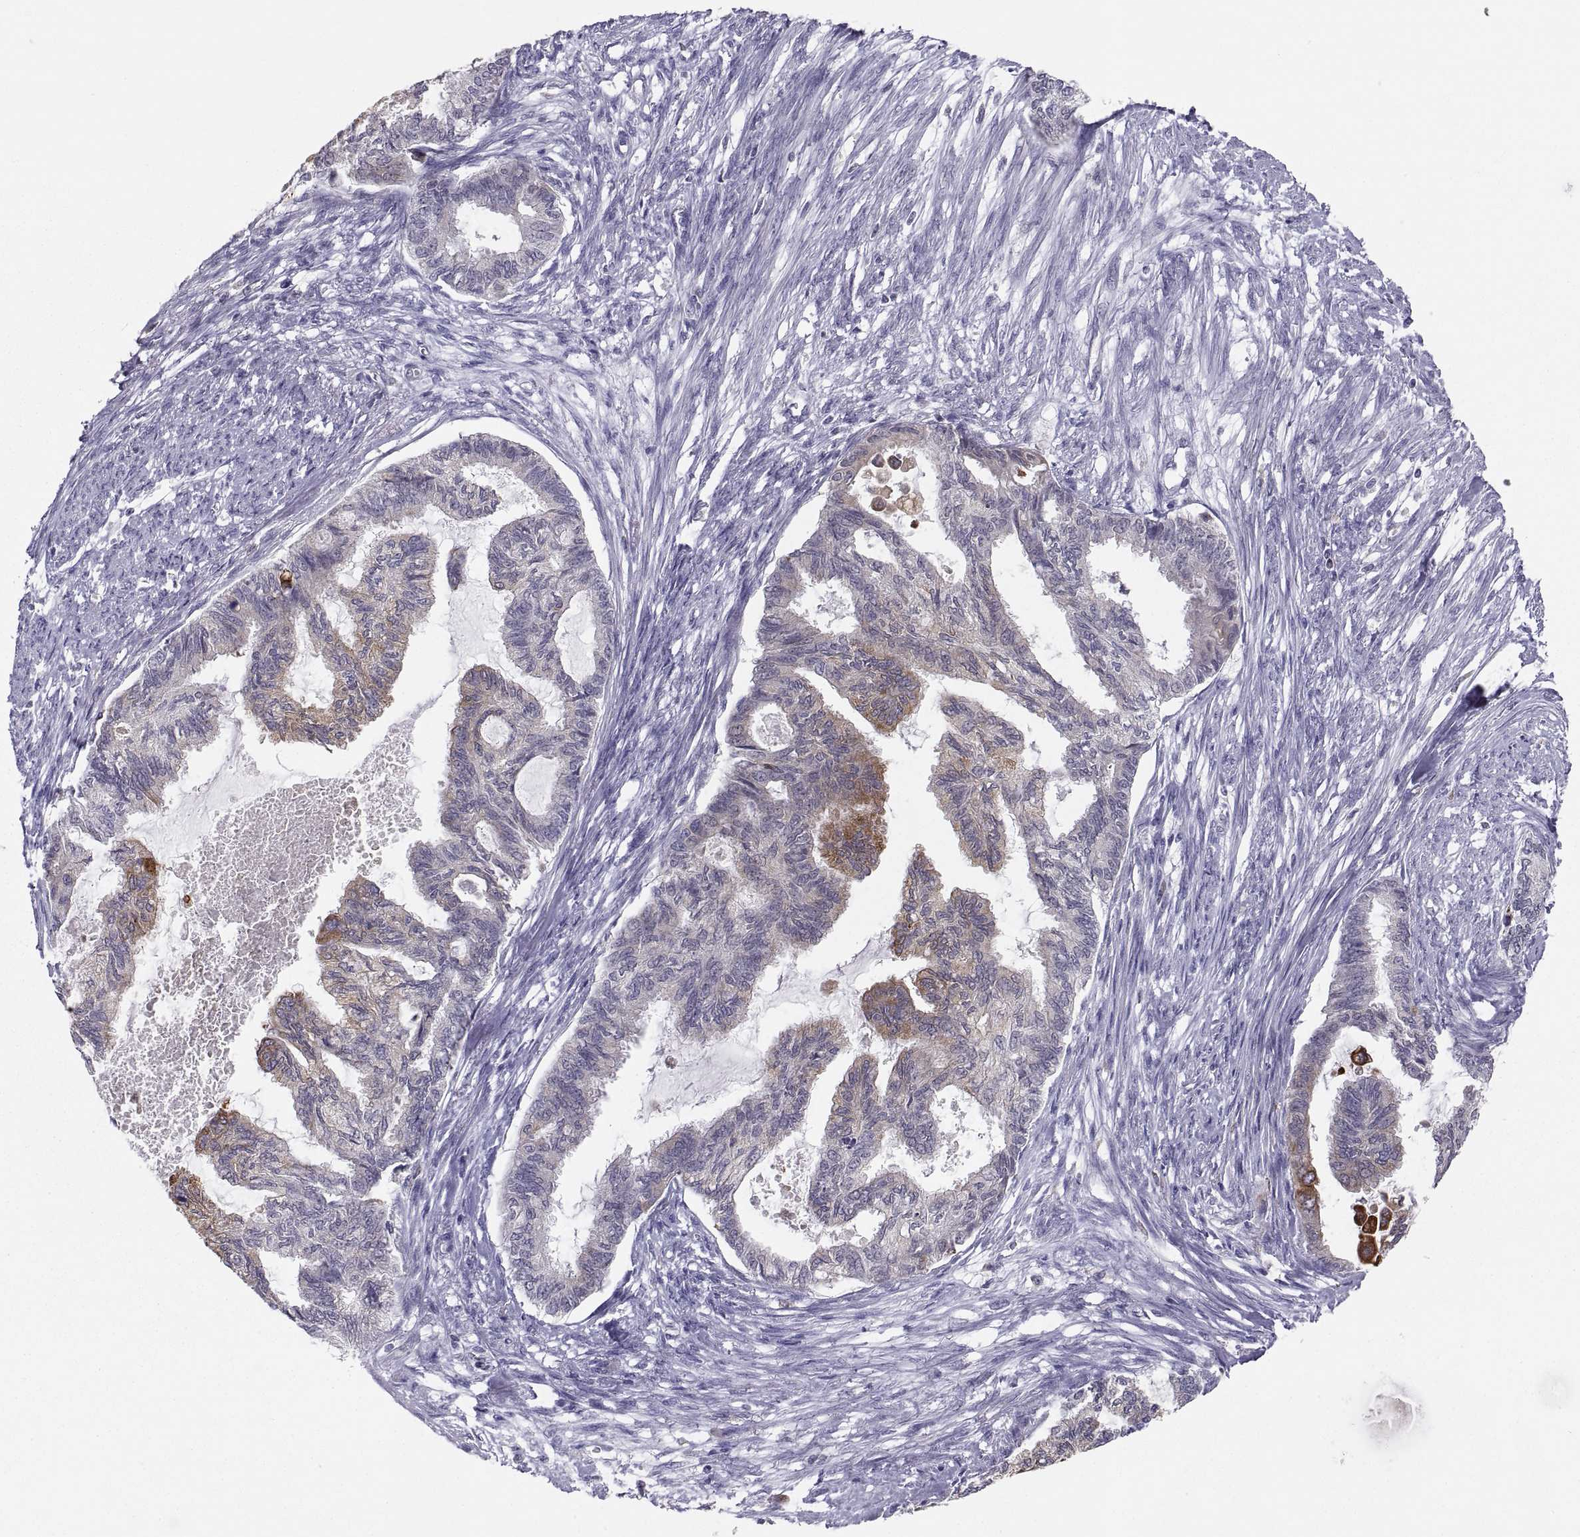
{"staining": {"intensity": "strong", "quantity": "<25%", "location": "cytoplasmic/membranous"}, "tissue": "endometrial cancer", "cell_type": "Tumor cells", "image_type": "cancer", "snomed": [{"axis": "morphology", "description": "Adenocarcinoma, NOS"}, {"axis": "topography", "description": "Endometrium"}], "caption": "This is a micrograph of immunohistochemistry staining of adenocarcinoma (endometrial), which shows strong expression in the cytoplasmic/membranous of tumor cells.", "gene": "ERO1A", "patient": {"sex": "female", "age": 86}}